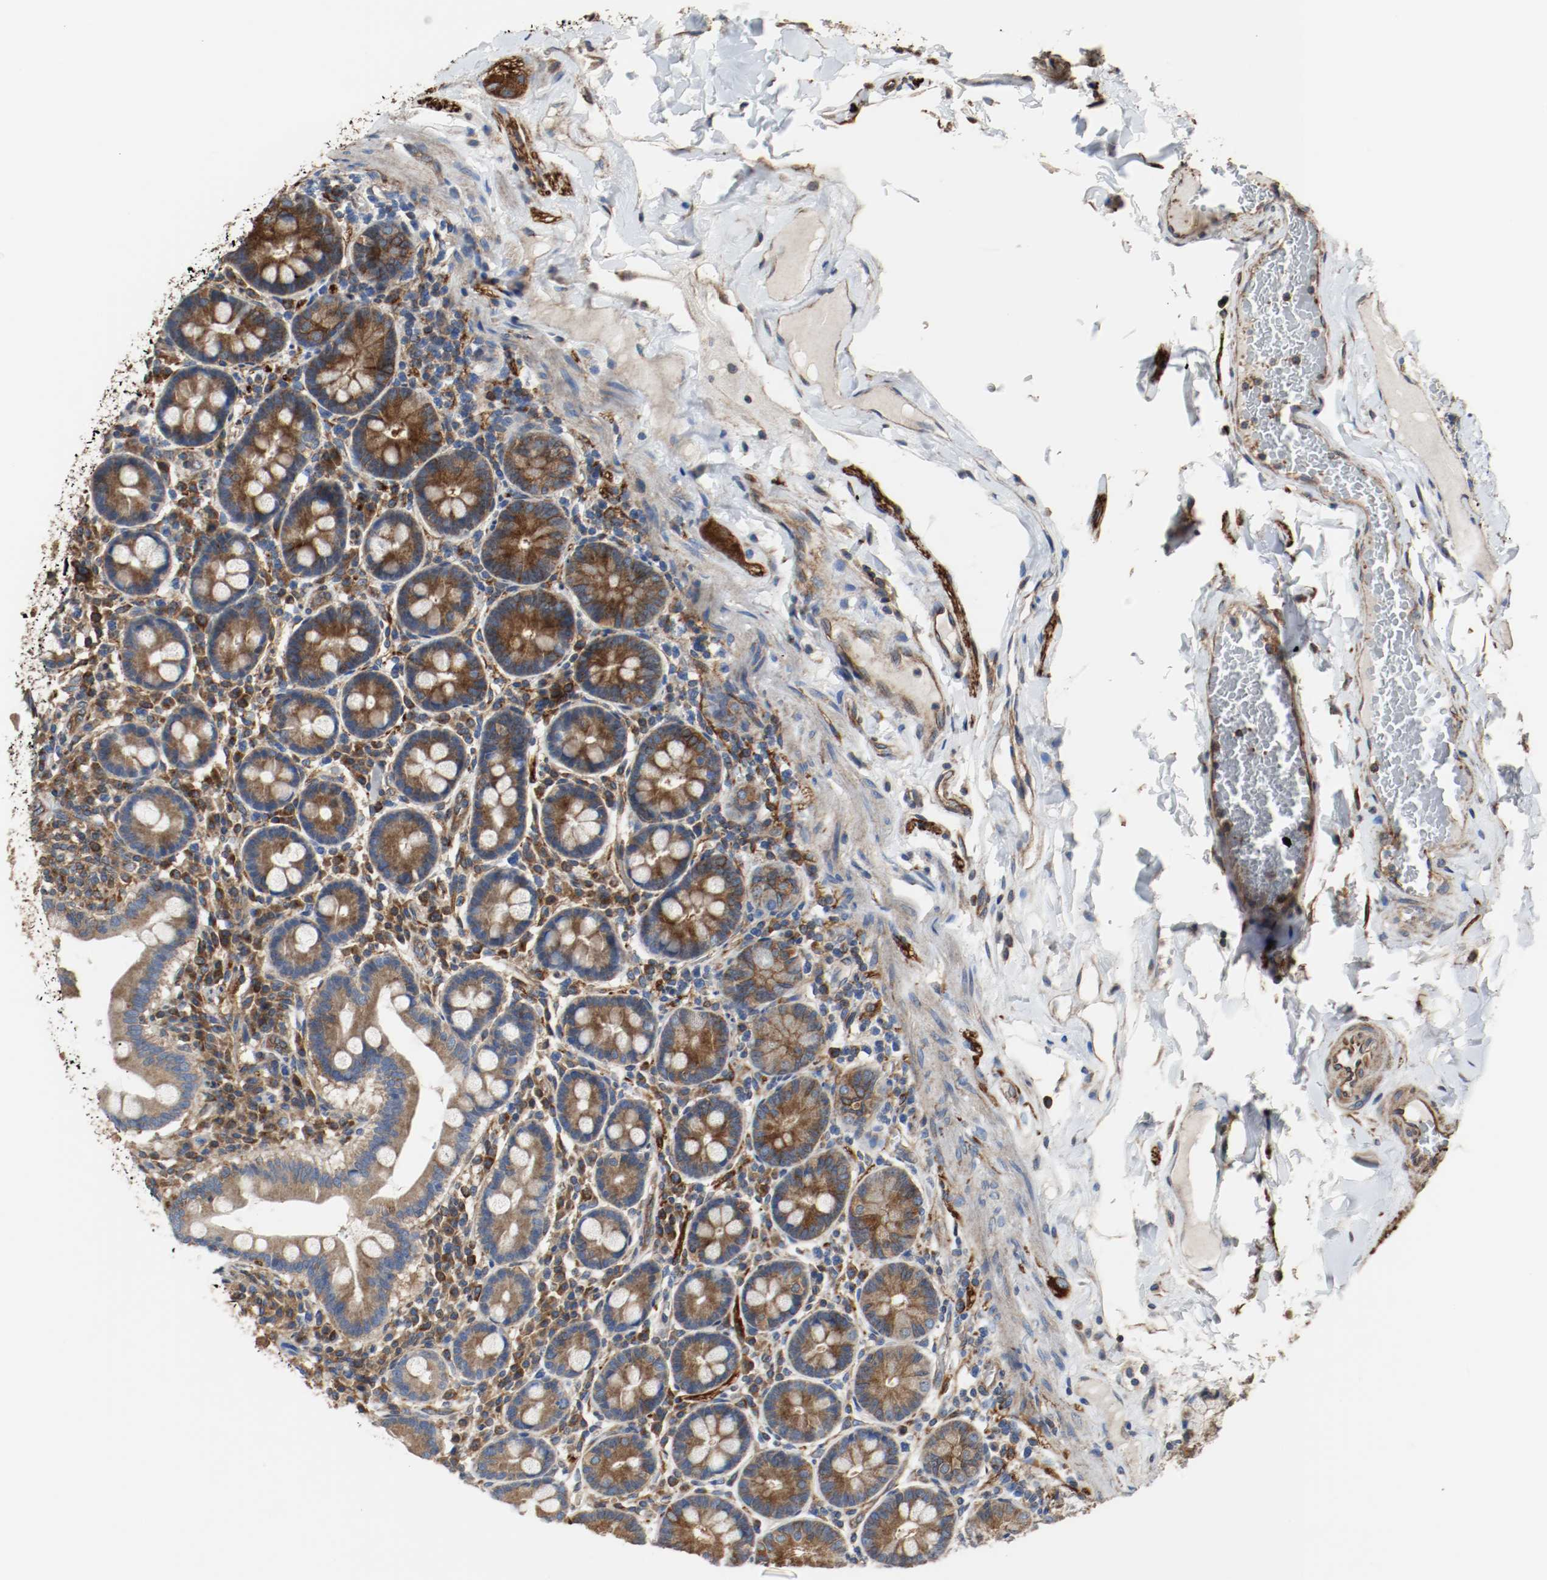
{"staining": {"intensity": "strong", "quantity": ">75%", "location": "cytoplasmic/membranous"}, "tissue": "duodenum", "cell_type": "Glandular cells", "image_type": "normal", "snomed": [{"axis": "morphology", "description": "Normal tissue, NOS"}, {"axis": "topography", "description": "Duodenum"}], "caption": "An immunohistochemistry (IHC) image of unremarkable tissue is shown. Protein staining in brown labels strong cytoplasmic/membranous positivity in duodenum within glandular cells.", "gene": "TUBA3D", "patient": {"sex": "male", "age": 50}}